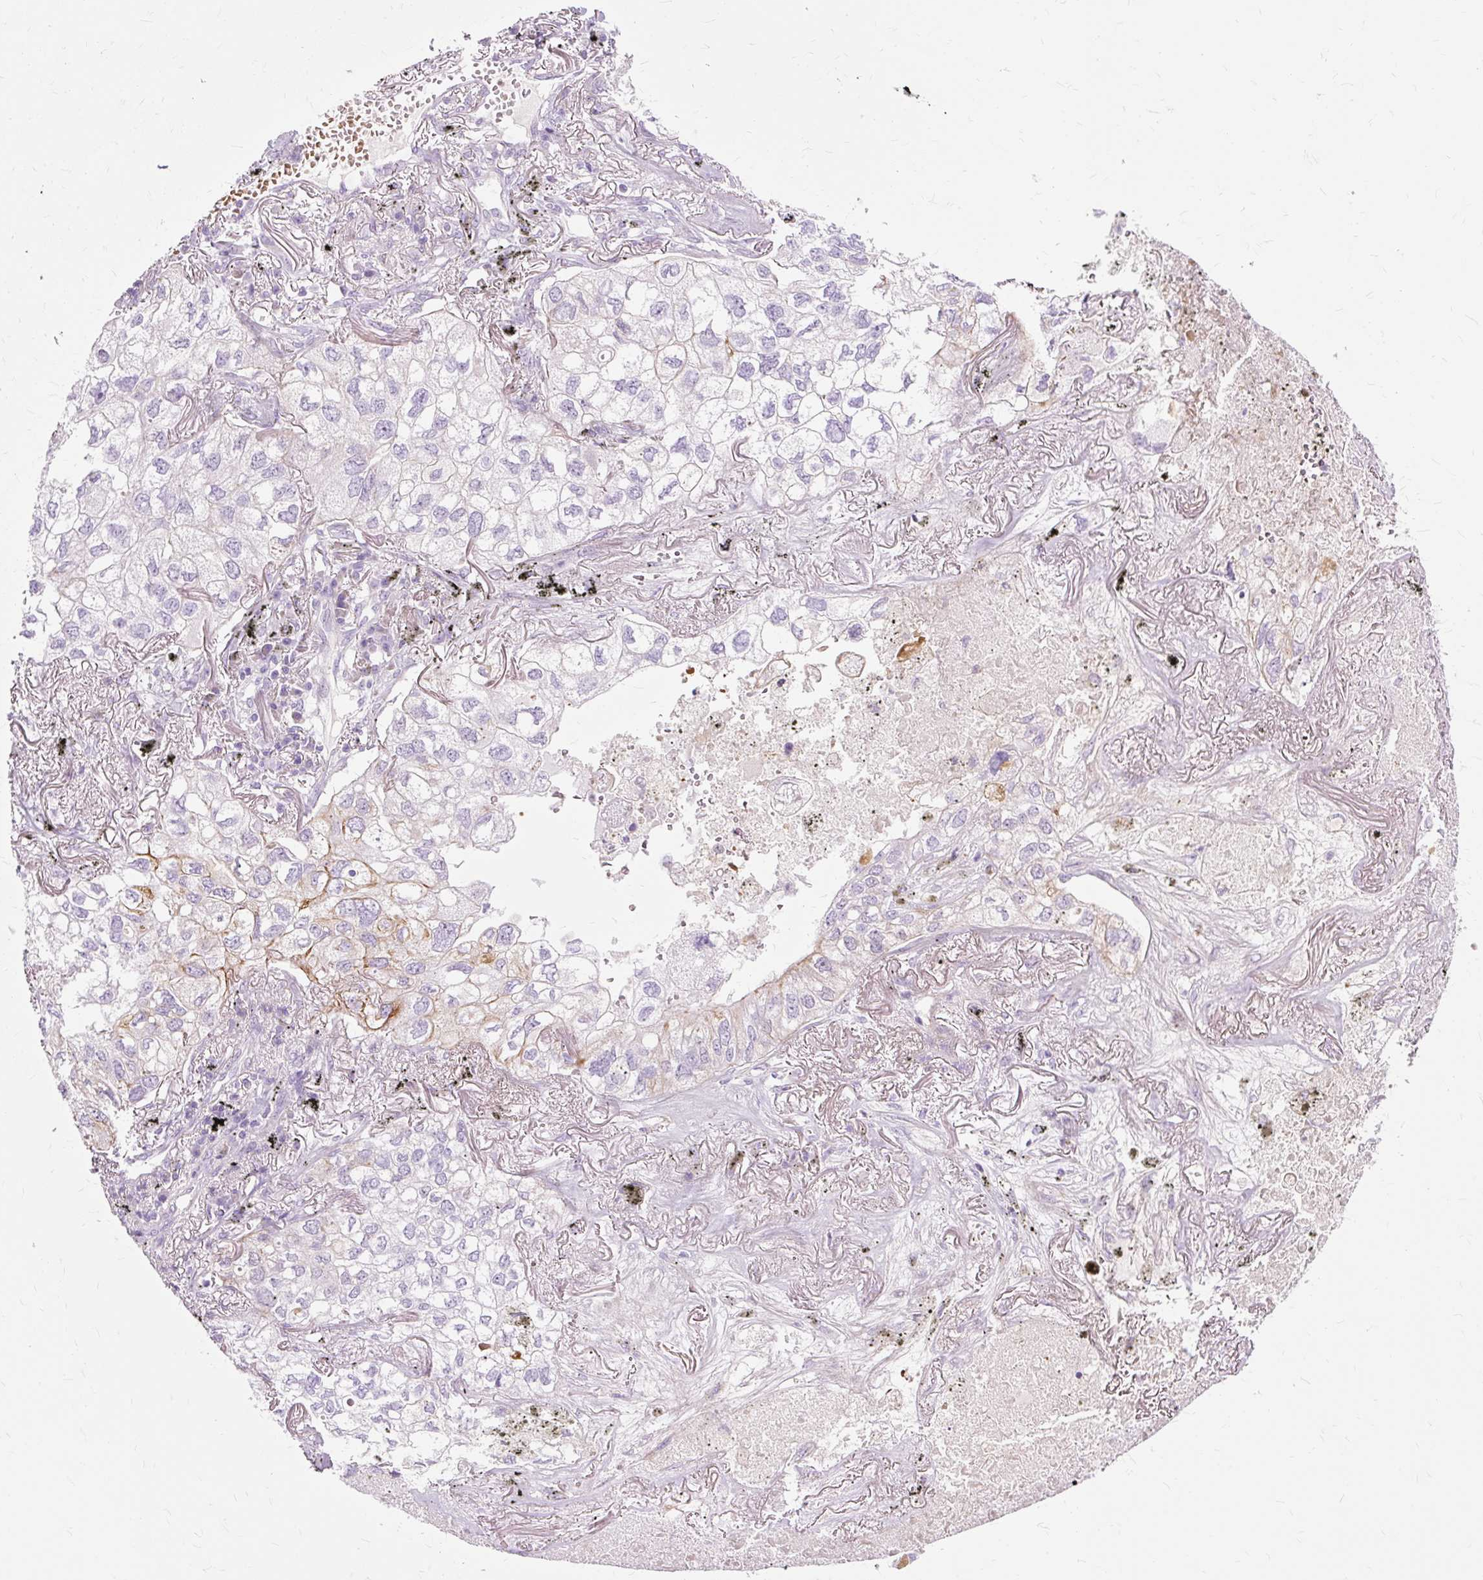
{"staining": {"intensity": "negative", "quantity": "none", "location": "none"}, "tissue": "lung cancer", "cell_type": "Tumor cells", "image_type": "cancer", "snomed": [{"axis": "morphology", "description": "Adenocarcinoma, NOS"}, {"axis": "topography", "description": "Lung"}], "caption": "Lung cancer (adenocarcinoma) was stained to show a protein in brown. There is no significant expression in tumor cells. (DAB IHC with hematoxylin counter stain).", "gene": "DCTN4", "patient": {"sex": "male", "age": 65}}